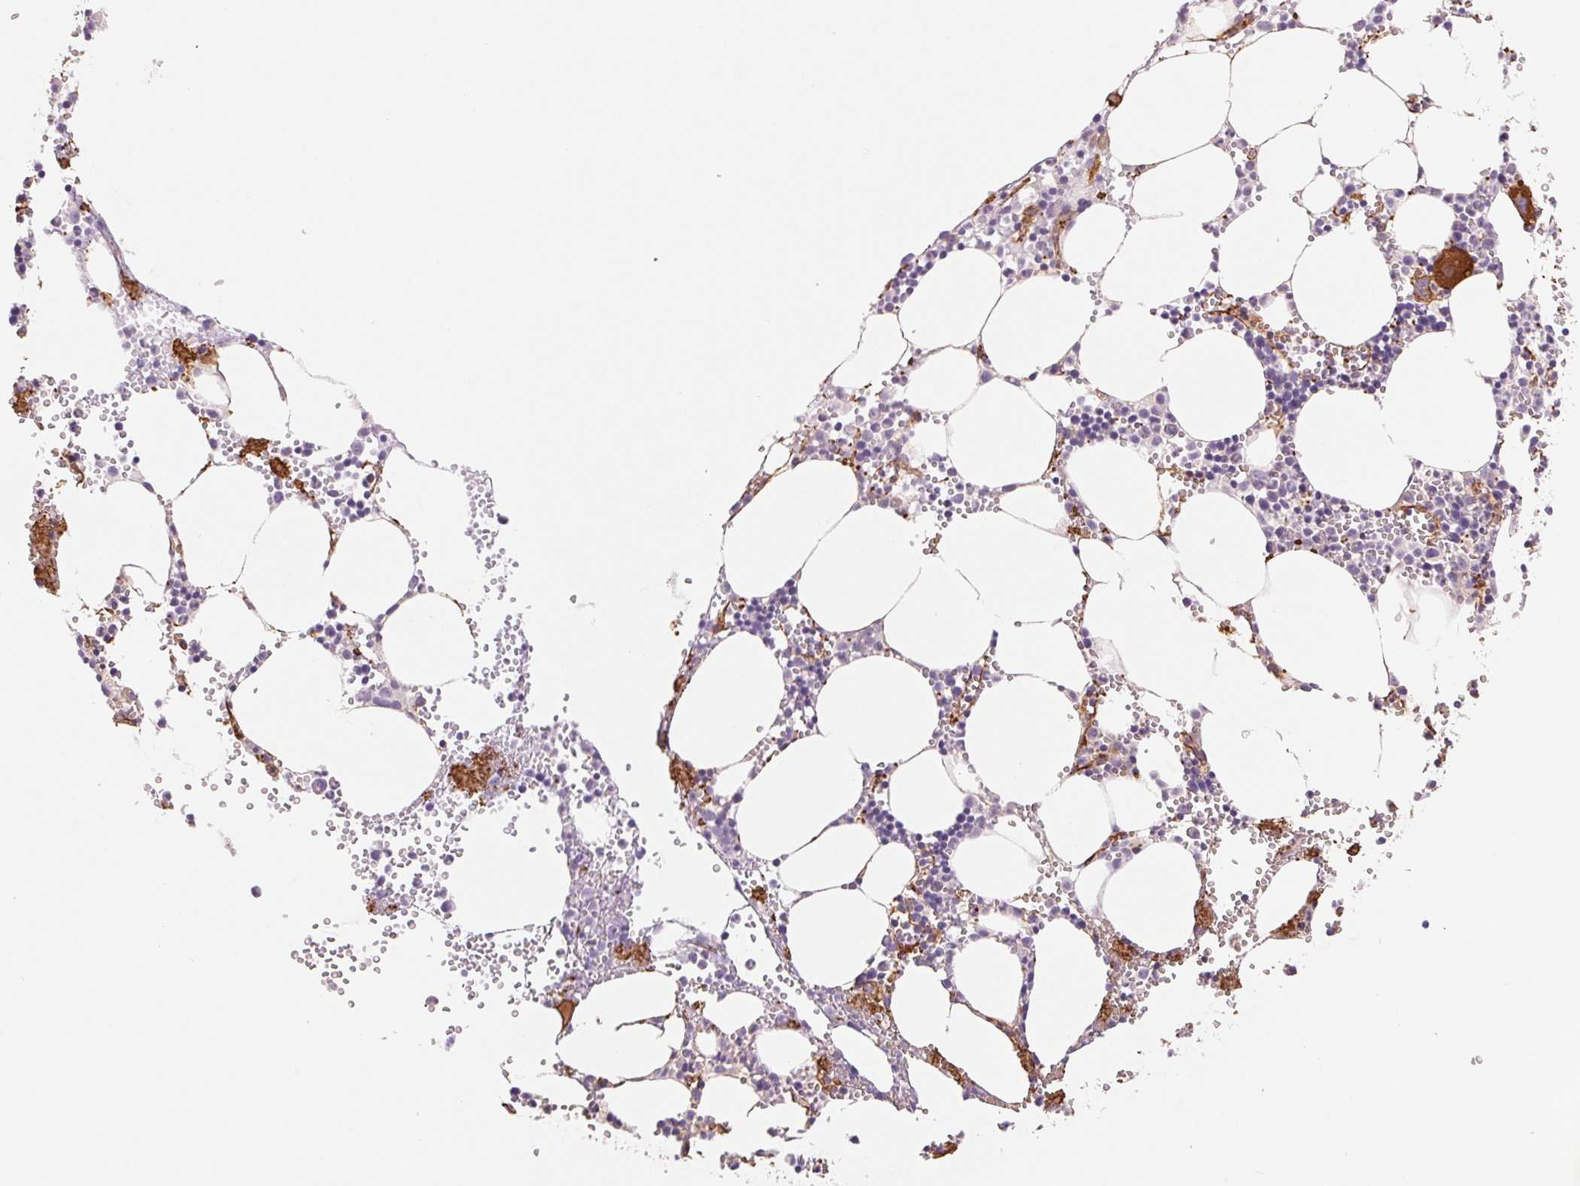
{"staining": {"intensity": "strong", "quantity": "<25%", "location": "cytoplasmic/membranous"}, "tissue": "bone marrow", "cell_type": "Hematopoietic cells", "image_type": "normal", "snomed": [{"axis": "morphology", "description": "Normal tissue, NOS"}, {"axis": "topography", "description": "Bone marrow"}], "caption": "Hematopoietic cells demonstrate medium levels of strong cytoplasmic/membranous positivity in about <25% of cells in normal bone marrow.", "gene": "ANKRD13B", "patient": {"sex": "male", "age": 89}}